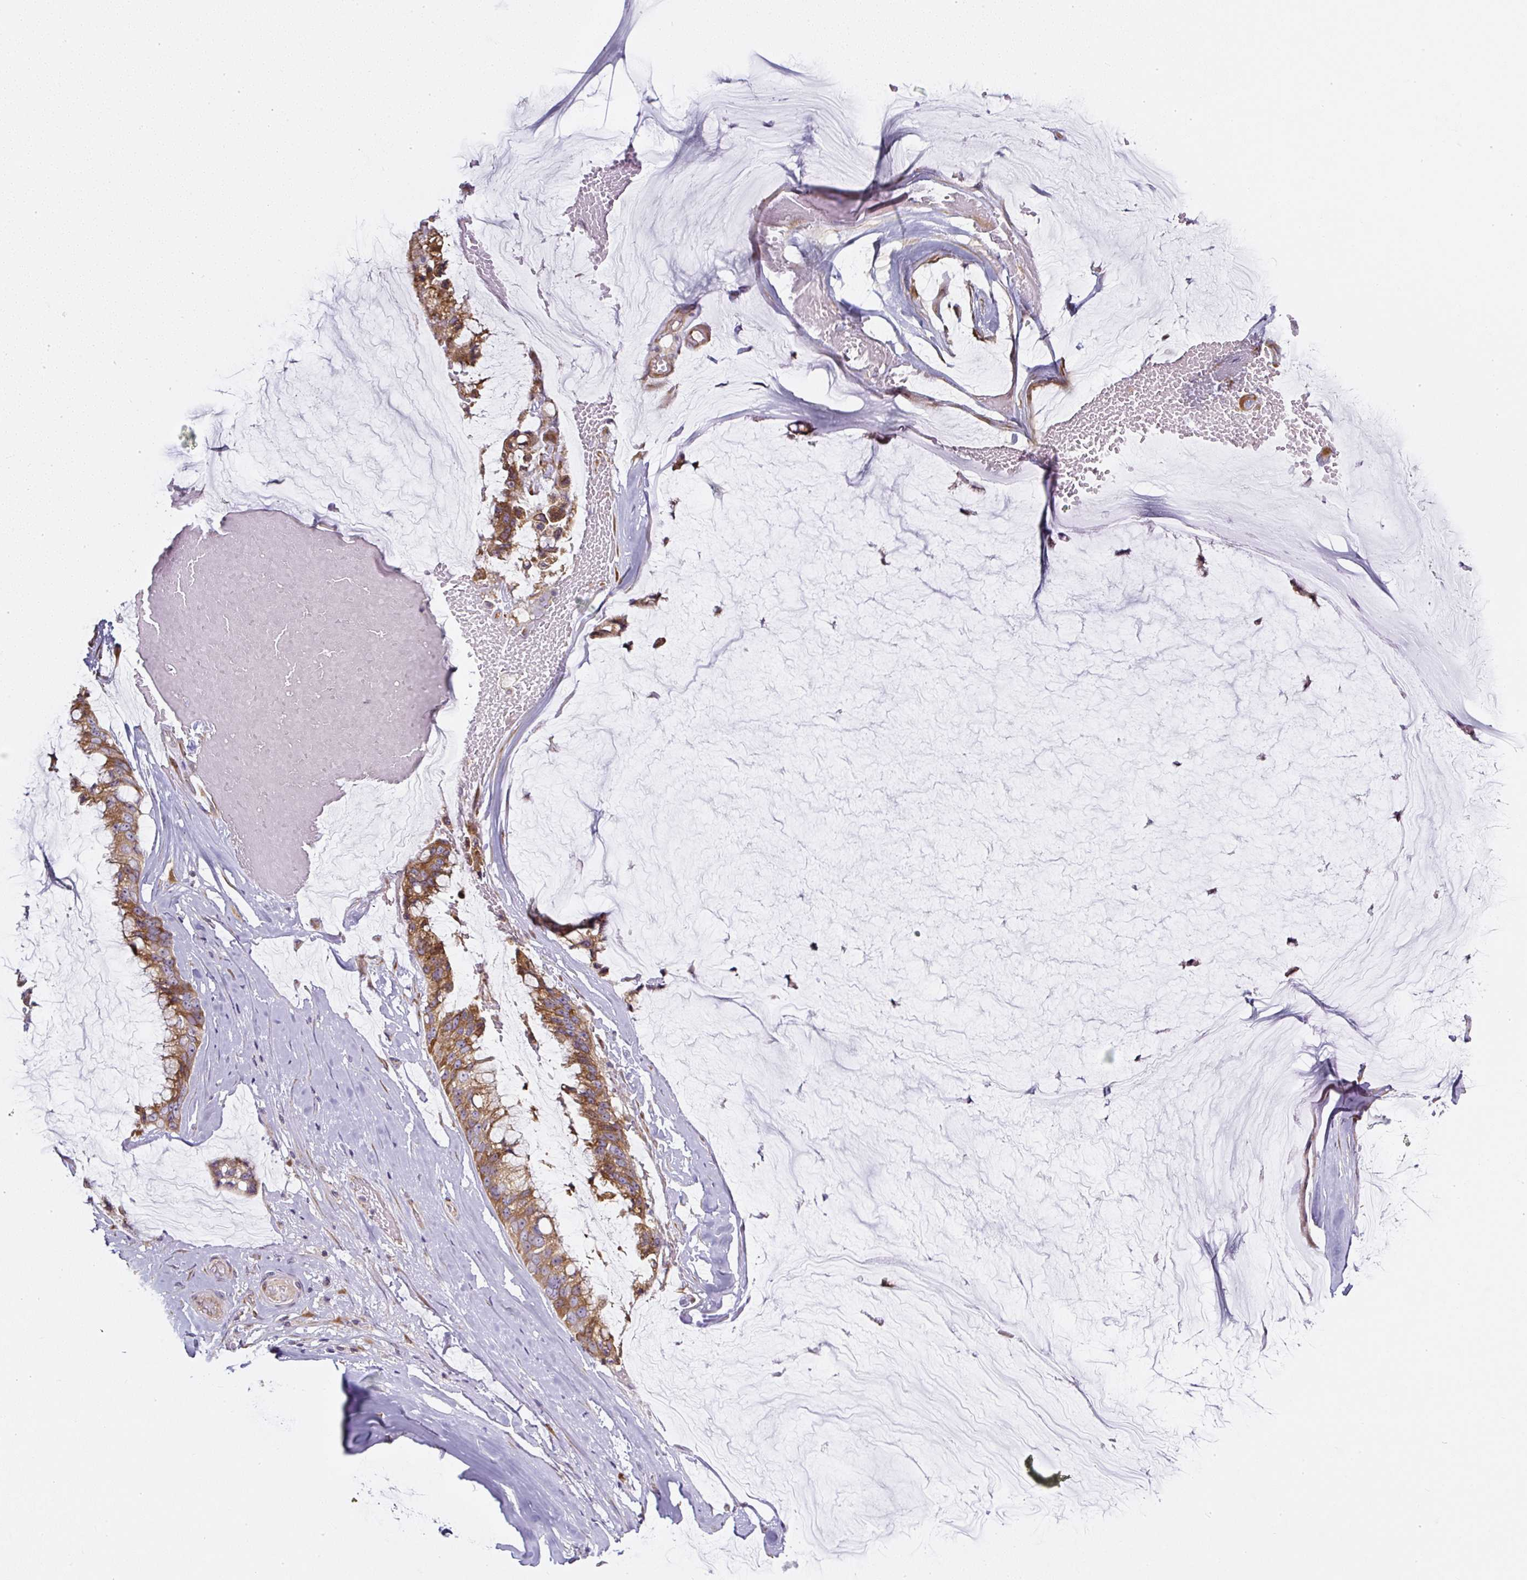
{"staining": {"intensity": "strong", "quantity": ">75%", "location": "cytoplasmic/membranous"}, "tissue": "ovarian cancer", "cell_type": "Tumor cells", "image_type": "cancer", "snomed": [{"axis": "morphology", "description": "Cystadenocarcinoma, mucinous, NOS"}, {"axis": "topography", "description": "Ovary"}], "caption": "Strong cytoplasmic/membranous protein positivity is appreciated in about >75% of tumor cells in ovarian cancer (mucinous cystadenocarcinoma).", "gene": "MLX", "patient": {"sex": "female", "age": 39}}